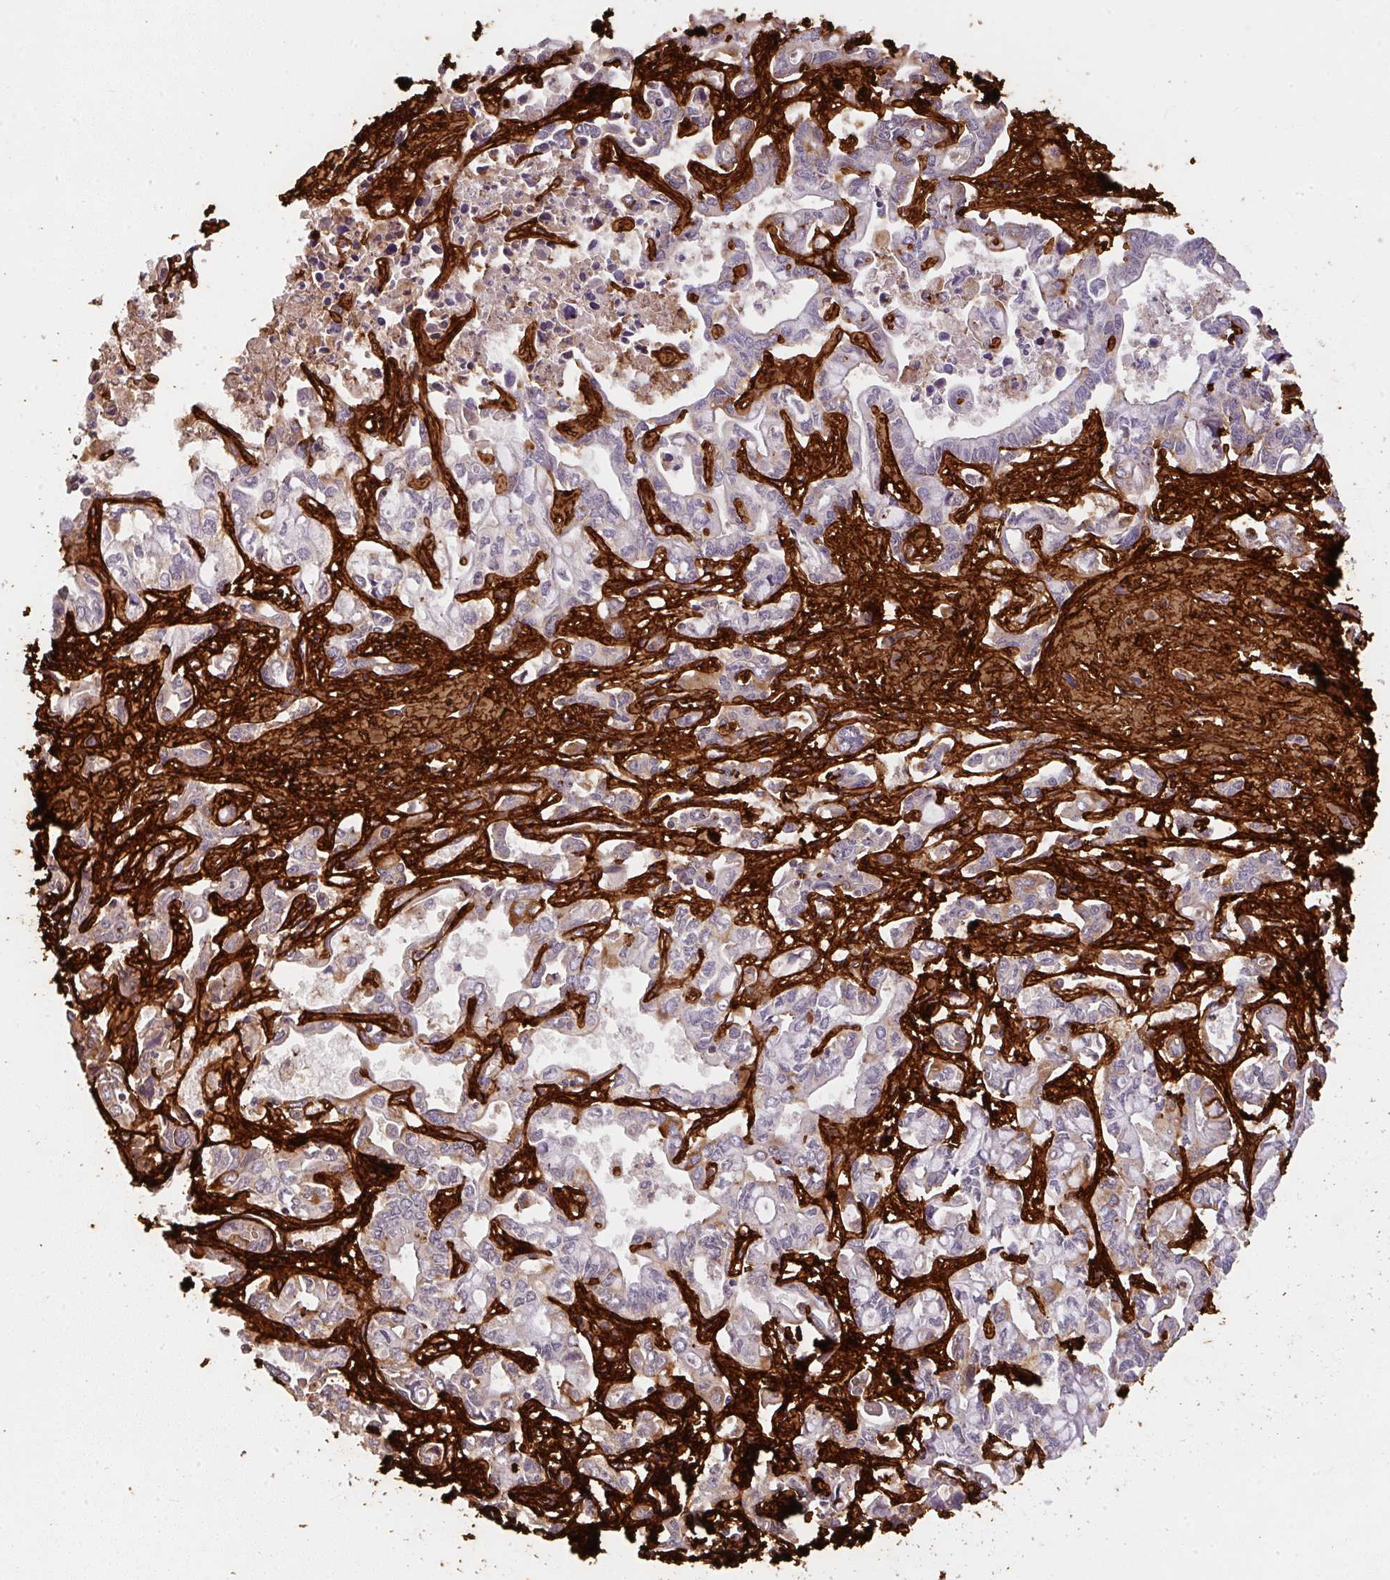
{"staining": {"intensity": "moderate", "quantity": "<25%", "location": "cytoplasmic/membranous"}, "tissue": "liver cancer", "cell_type": "Tumor cells", "image_type": "cancer", "snomed": [{"axis": "morphology", "description": "Cholangiocarcinoma"}, {"axis": "topography", "description": "Liver"}], "caption": "Liver cholangiocarcinoma stained with a brown dye demonstrates moderate cytoplasmic/membranous positive positivity in about <25% of tumor cells.", "gene": "COL3A1", "patient": {"sex": "female", "age": 64}}